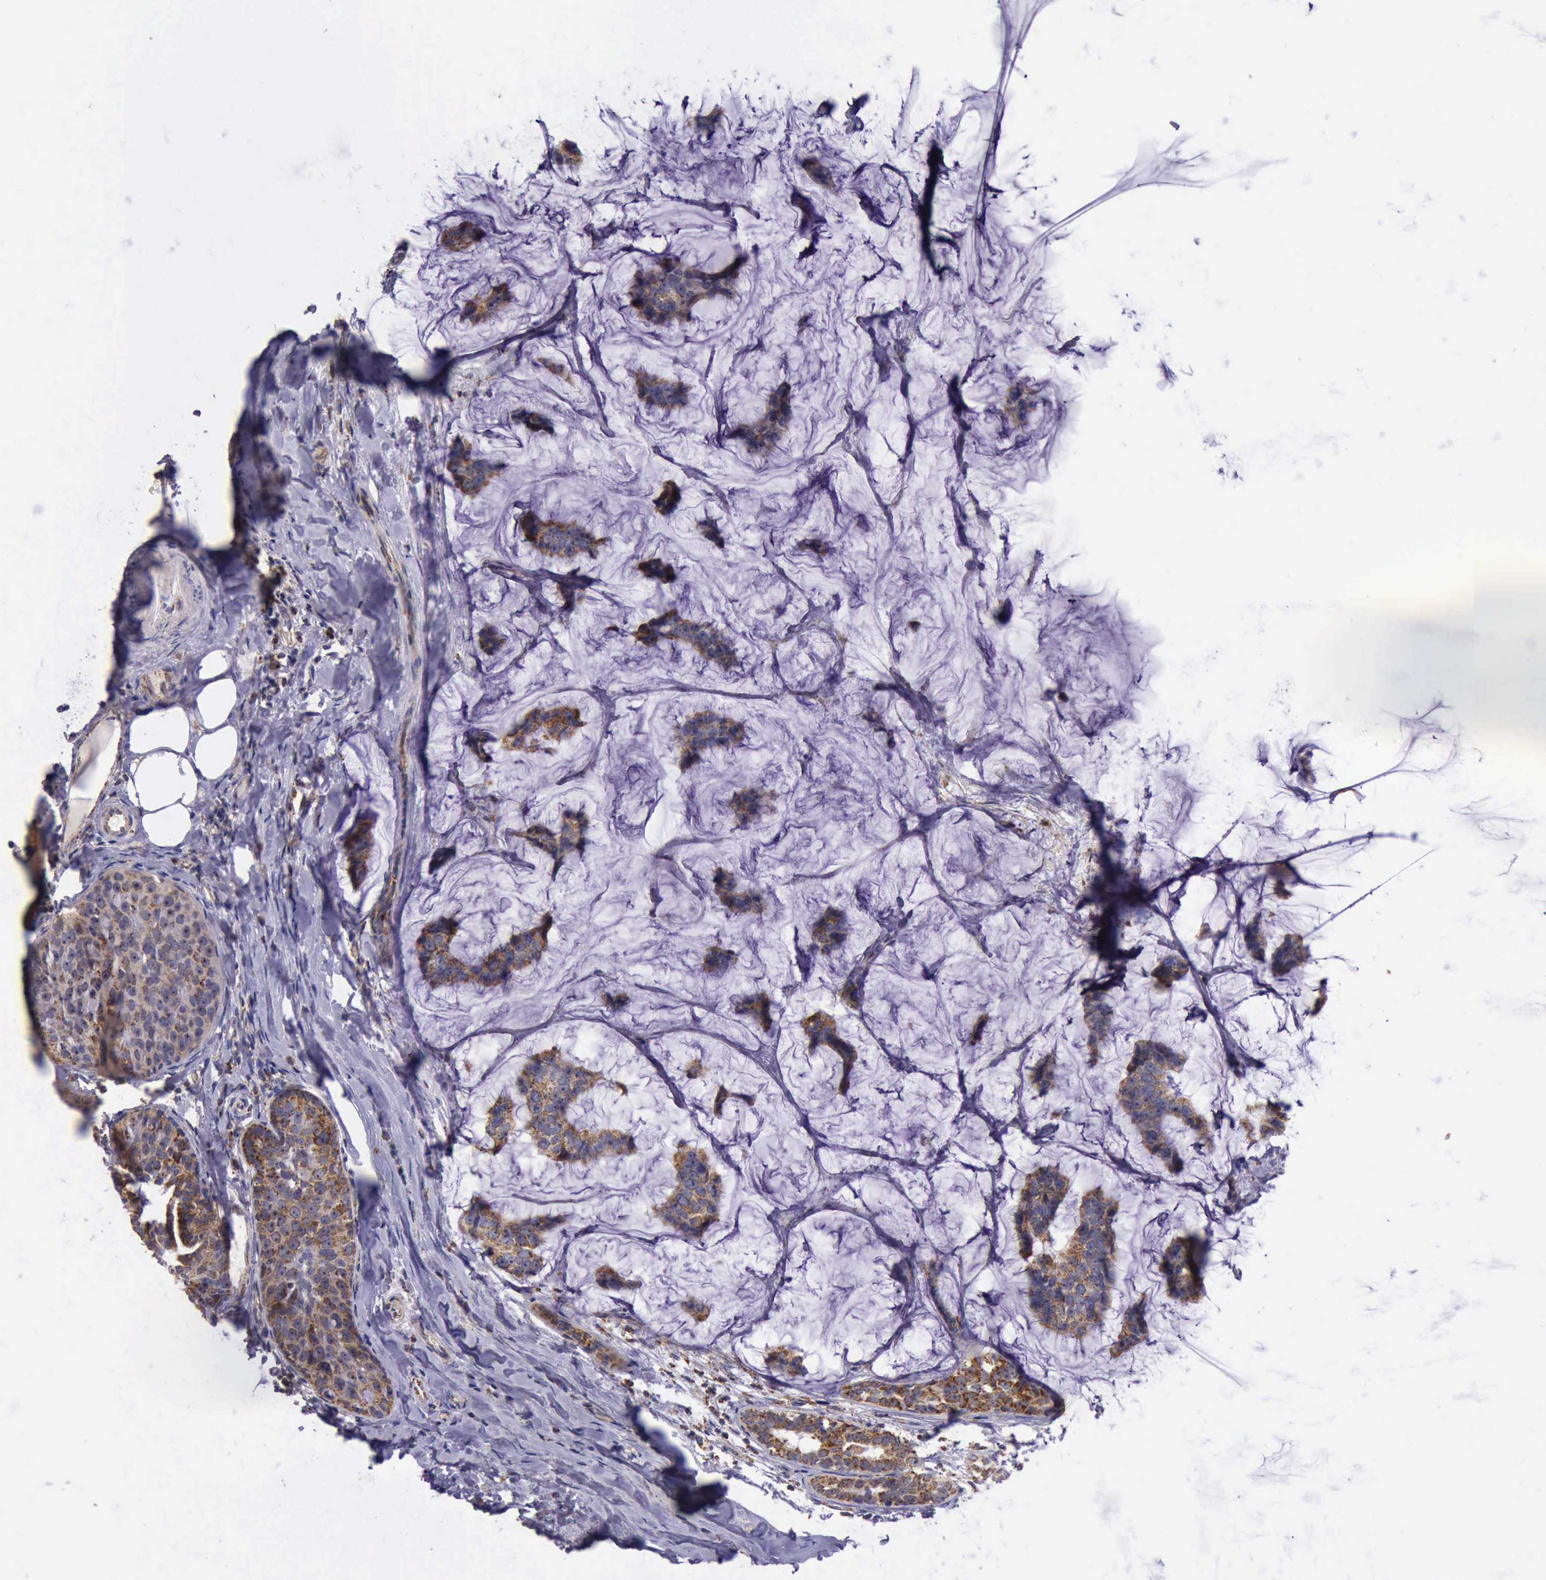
{"staining": {"intensity": "strong", "quantity": ">75%", "location": "cytoplasmic/membranous"}, "tissue": "breast cancer", "cell_type": "Tumor cells", "image_type": "cancer", "snomed": [{"axis": "morphology", "description": "Normal tissue, NOS"}, {"axis": "morphology", "description": "Duct carcinoma"}, {"axis": "topography", "description": "Breast"}], "caption": "Human infiltrating ductal carcinoma (breast) stained with a brown dye displays strong cytoplasmic/membranous positive expression in approximately >75% of tumor cells.", "gene": "TXN2", "patient": {"sex": "female", "age": 50}}